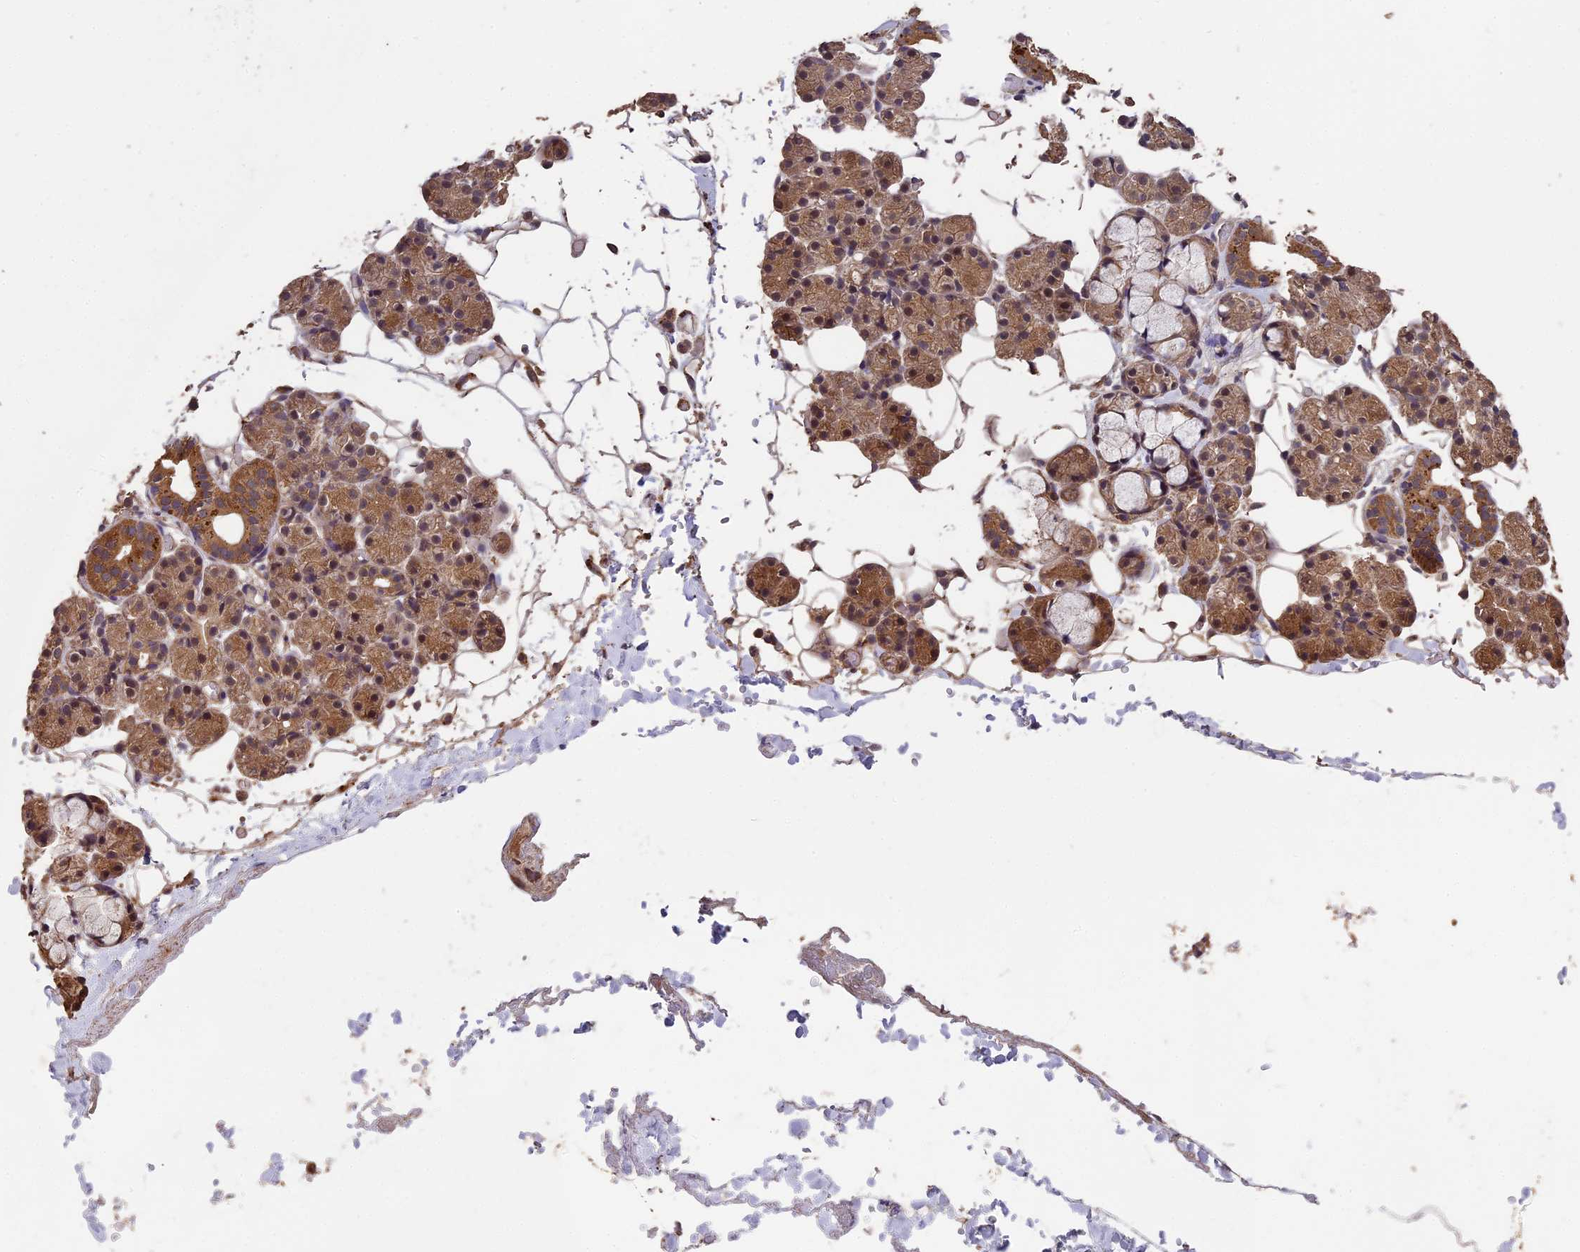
{"staining": {"intensity": "moderate", "quantity": "25%-75%", "location": "cytoplasmic/membranous,nuclear"}, "tissue": "salivary gland", "cell_type": "Glandular cells", "image_type": "normal", "snomed": [{"axis": "morphology", "description": "Normal tissue, NOS"}, {"axis": "topography", "description": "Salivary gland"}], "caption": "DAB immunohistochemical staining of unremarkable human salivary gland reveals moderate cytoplasmic/membranous,nuclear protein positivity in about 25%-75% of glandular cells.", "gene": "CHD9", "patient": {"sex": "male", "age": 63}}